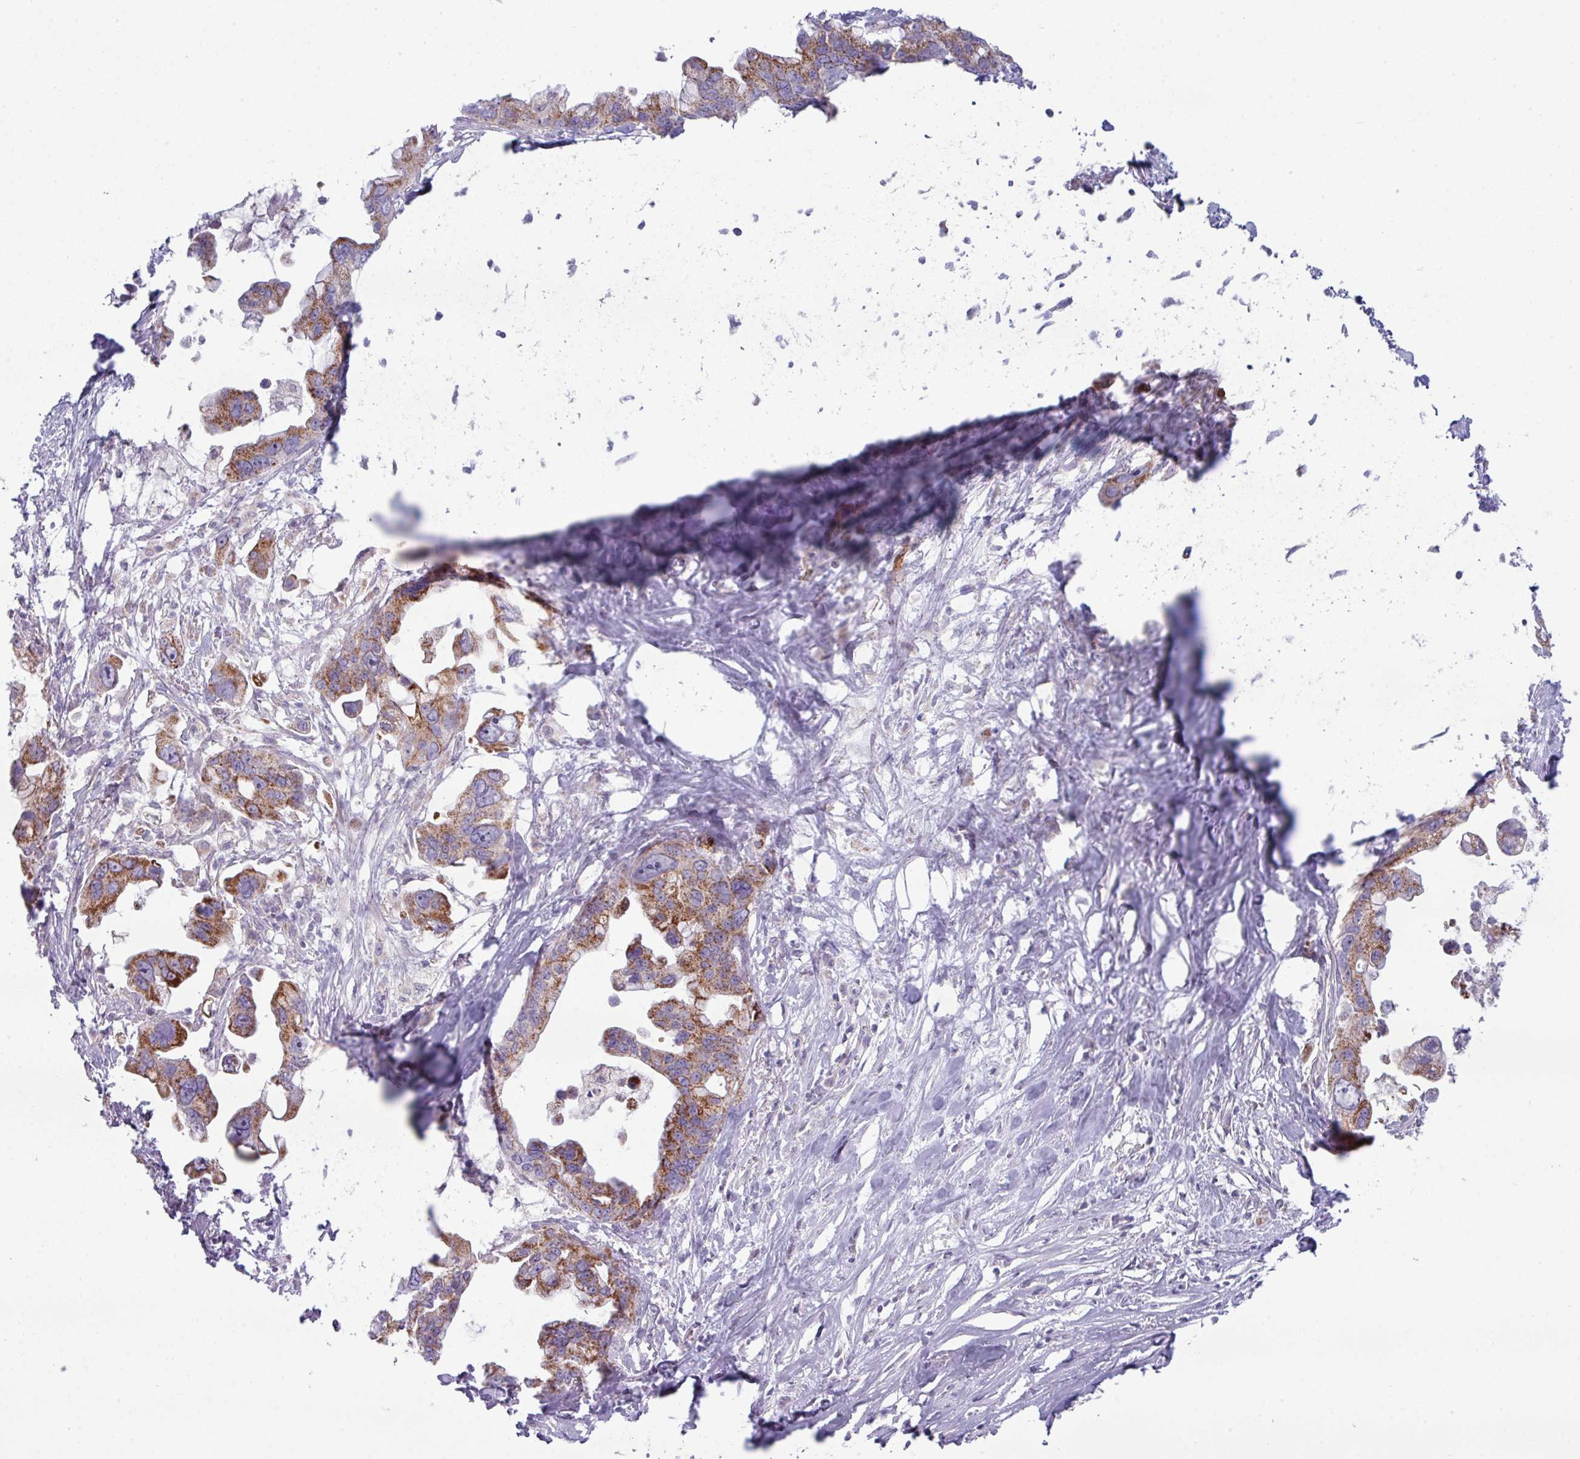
{"staining": {"intensity": "strong", "quantity": ">75%", "location": "cytoplasmic/membranous"}, "tissue": "pancreatic cancer", "cell_type": "Tumor cells", "image_type": "cancer", "snomed": [{"axis": "morphology", "description": "Adenocarcinoma, NOS"}, {"axis": "topography", "description": "Pancreas"}], "caption": "Pancreatic cancer stained with immunohistochemistry (IHC) reveals strong cytoplasmic/membranous expression in about >75% of tumor cells.", "gene": "ZNF615", "patient": {"sex": "female", "age": 83}}